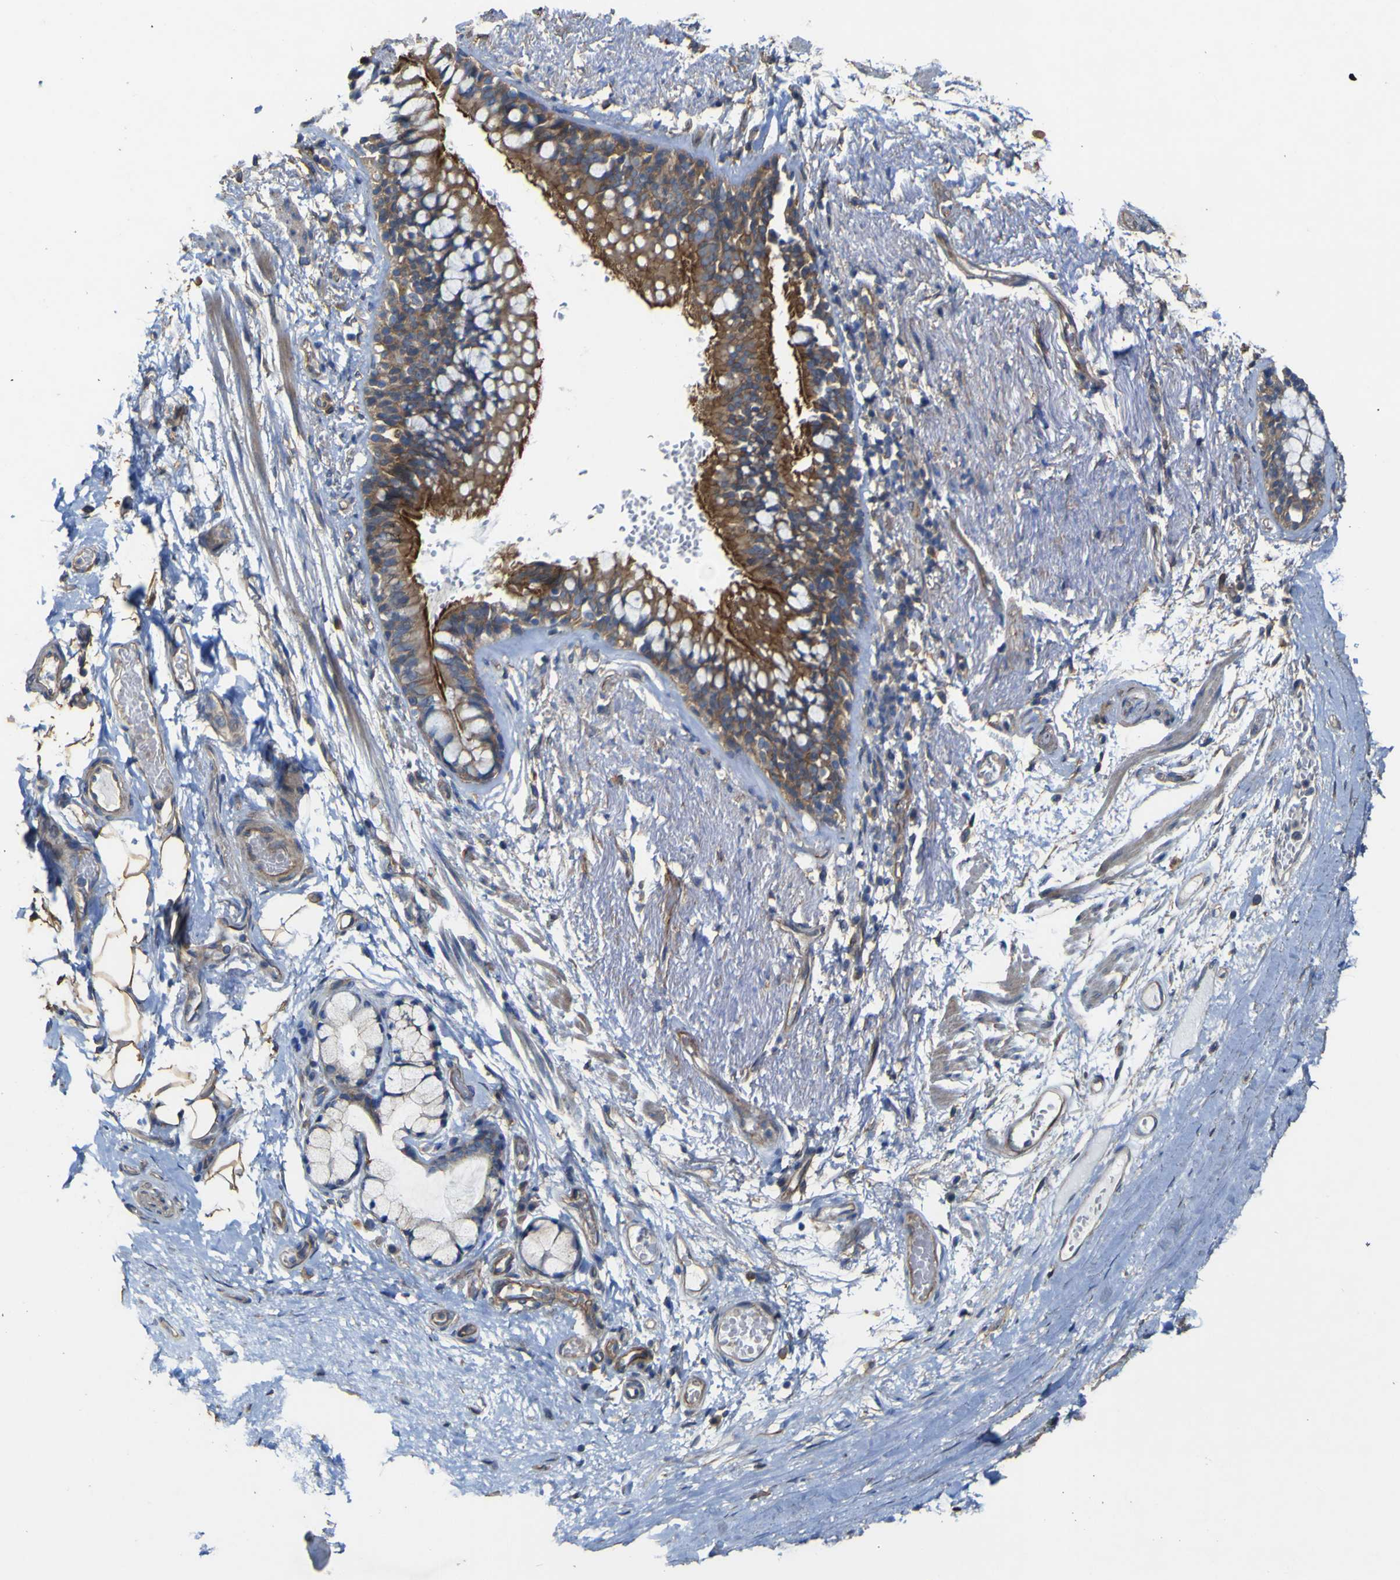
{"staining": {"intensity": "strong", "quantity": ">75%", "location": "cytoplasmic/membranous"}, "tissue": "adipose tissue", "cell_type": "Adipocytes", "image_type": "normal", "snomed": [{"axis": "morphology", "description": "Normal tissue, NOS"}, {"axis": "topography", "description": "Cartilage tissue"}, {"axis": "topography", "description": "Bronchus"}], "caption": "An immunohistochemistry photomicrograph of unremarkable tissue is shown. Protein staining in brown labels strong cytoplasmic/membranous positivity in adipose tissue within adipocytes. (IHC, brightfield microscopy, high magnification).", "gene": "TNFSF15", "patient": {"sex": "female", "age": 73}}